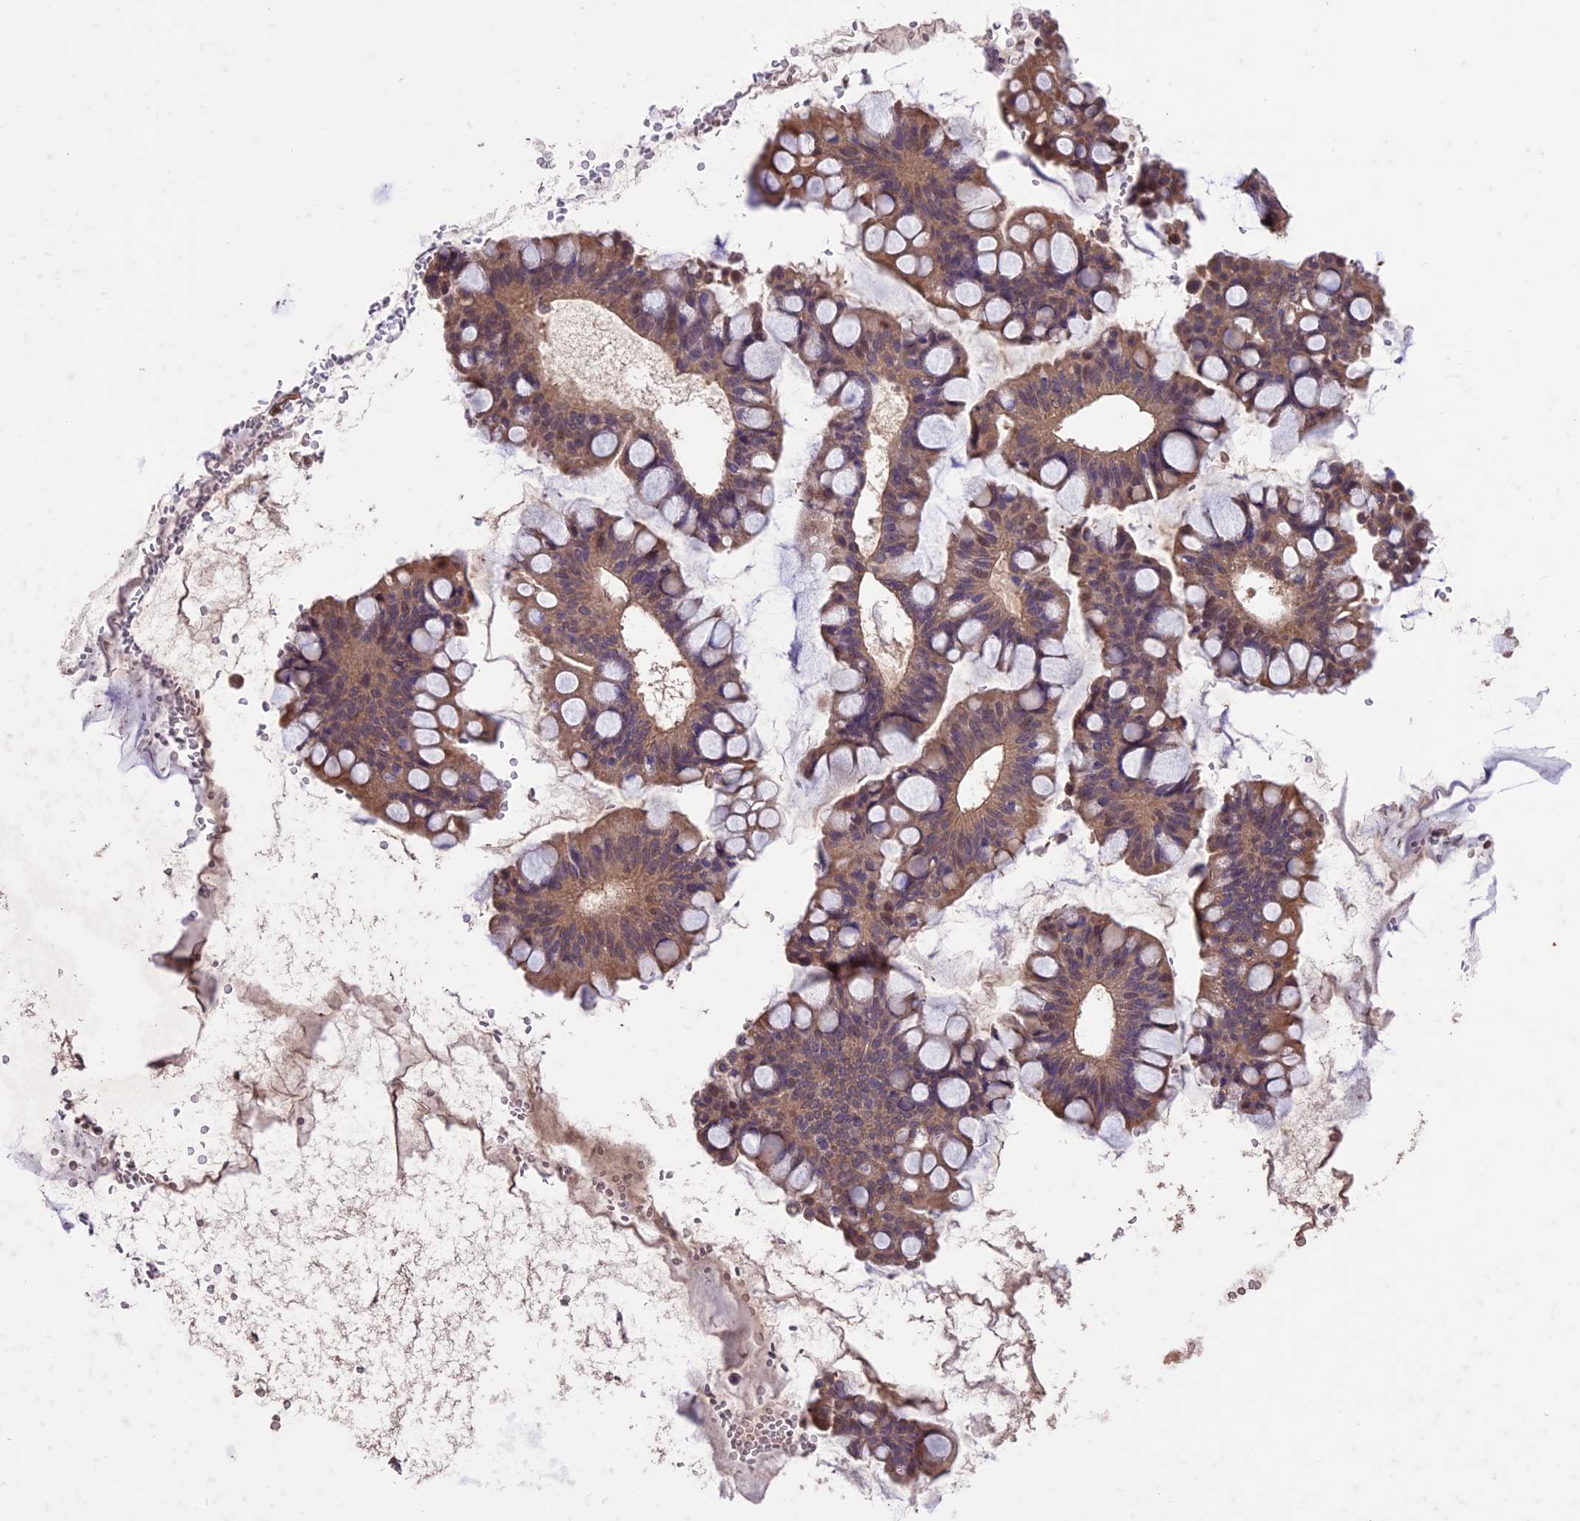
{"staining": {"intensity": "weak", "quantity": ">75%", "location": "cytoplasmic/membranous"}, "tissue": "ovarian cancer", "cell_type": "Tumor cells", "image_type": "cancer", "snomed": [{"axis": "morphology", "description": "Cystadenocarcinoma, mucinous, NOS"}, {"axis": "topography", "description": "Ovary"}], "caption": "This micrograph exhibits immunohistochemistry (IHC) staining of ovarian cancer, with low weak cytoplasmic/membranous staining in approximately >75% of tumor cells.", "gene": "DIS3L", "patient": {"sex": "female", "age": 73}}